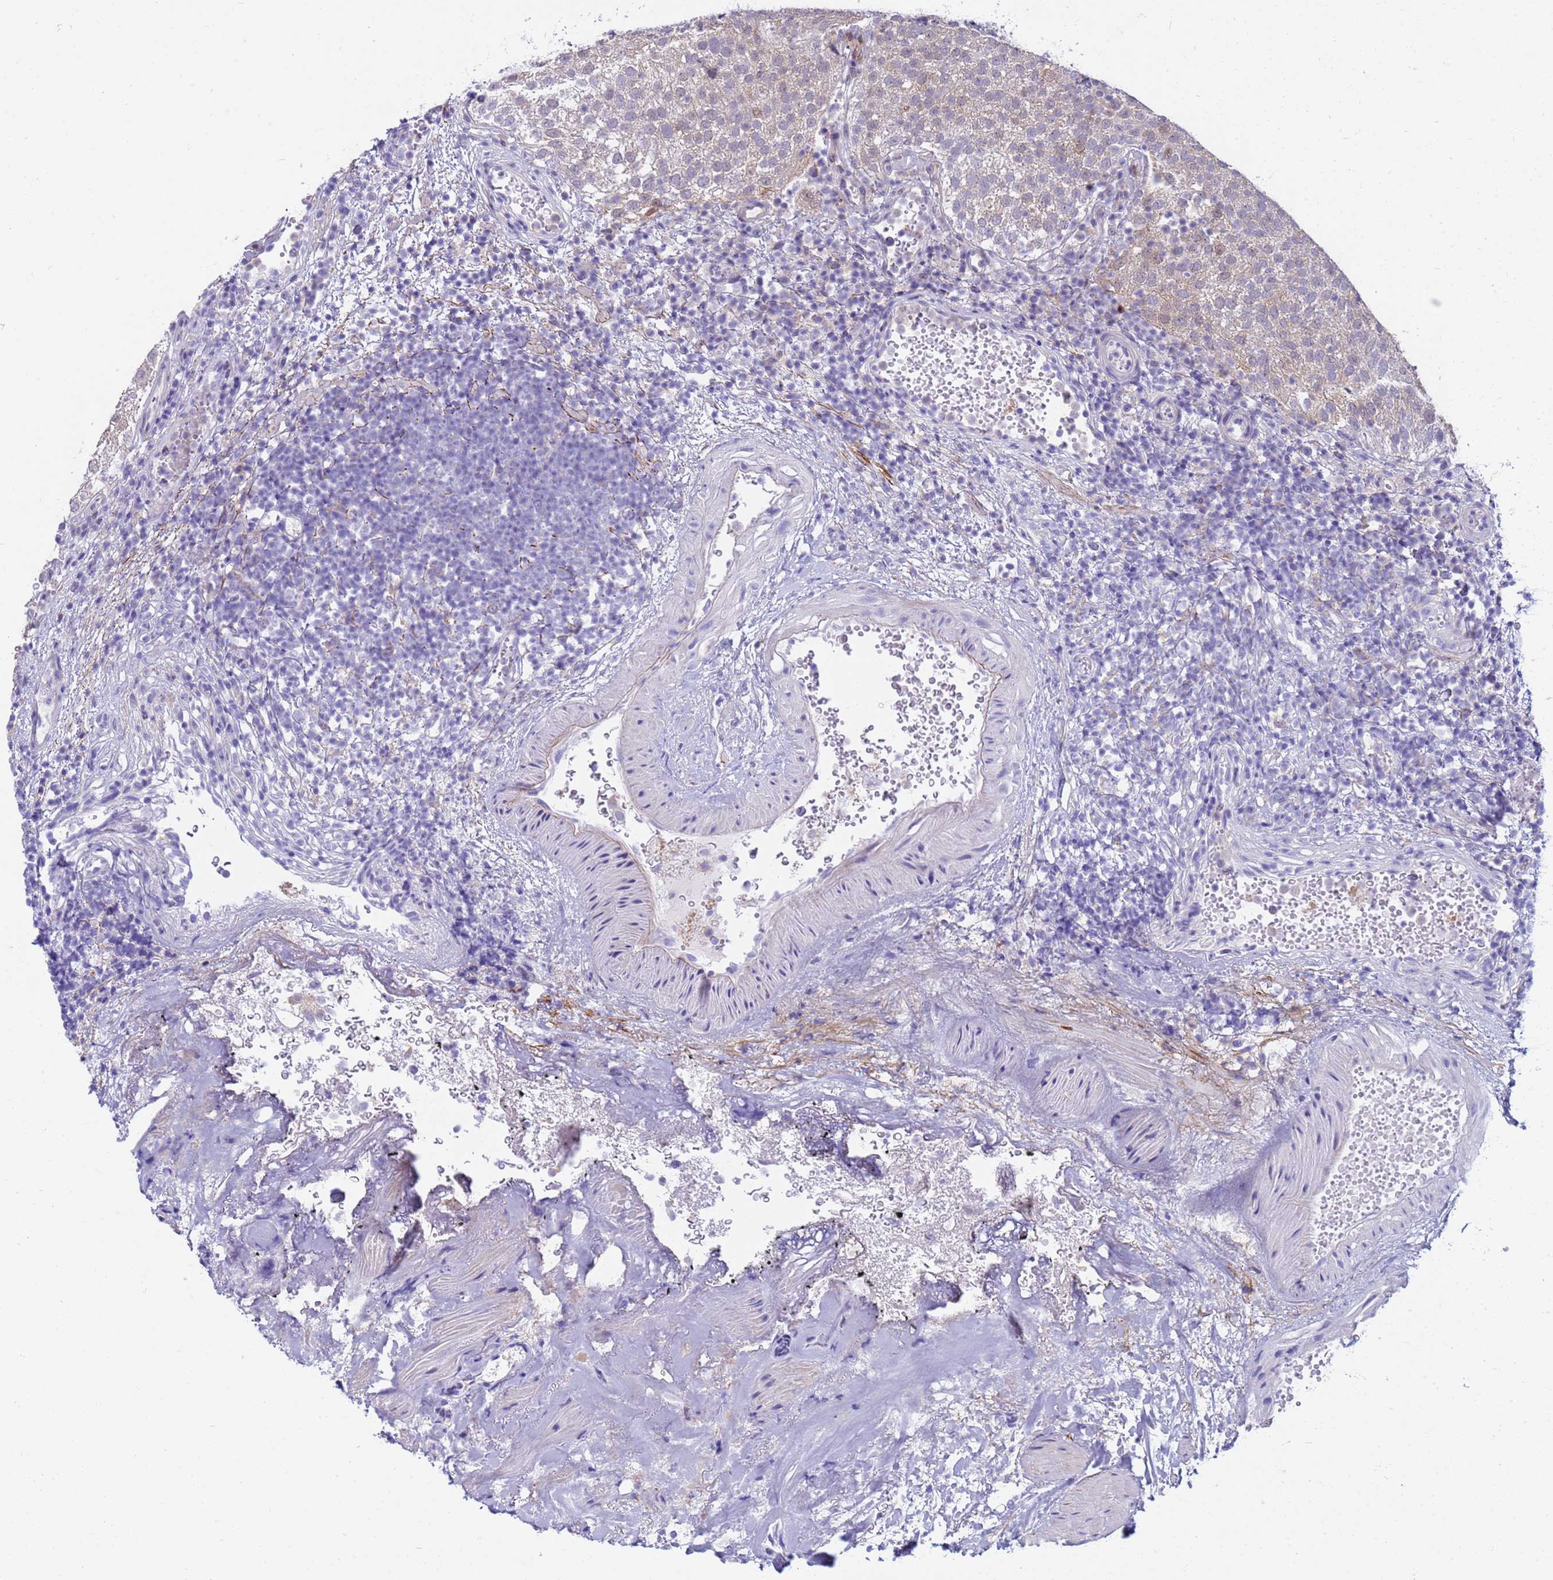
{"staining": {"intensity": "weak", "quantity": "<25%", "location": "cytoplasmic/membranous,nuclear"}, "tissue": "urothelial cancer", "cell_type": "Tumor cells", "image_type": "cancer", "snomed": [{"axis": "morphology", "description": "Urothelial carcinoma, Low grade"}, {"axis": "topography", "description": "Urinary bladder"}], "caption": "Immunohistochemical staining of urothelial cancer reveals no significant positivity in tumor cells. (Stains: DAB (3,3'-diaminobenzidine) immunohistochemistry (IHC) with hematoxylin counter stain, Microscopy: brightfield microscopy at high magnification).", "gene": "LRATD1", "patient": {"sex": "male", "age": 78}}